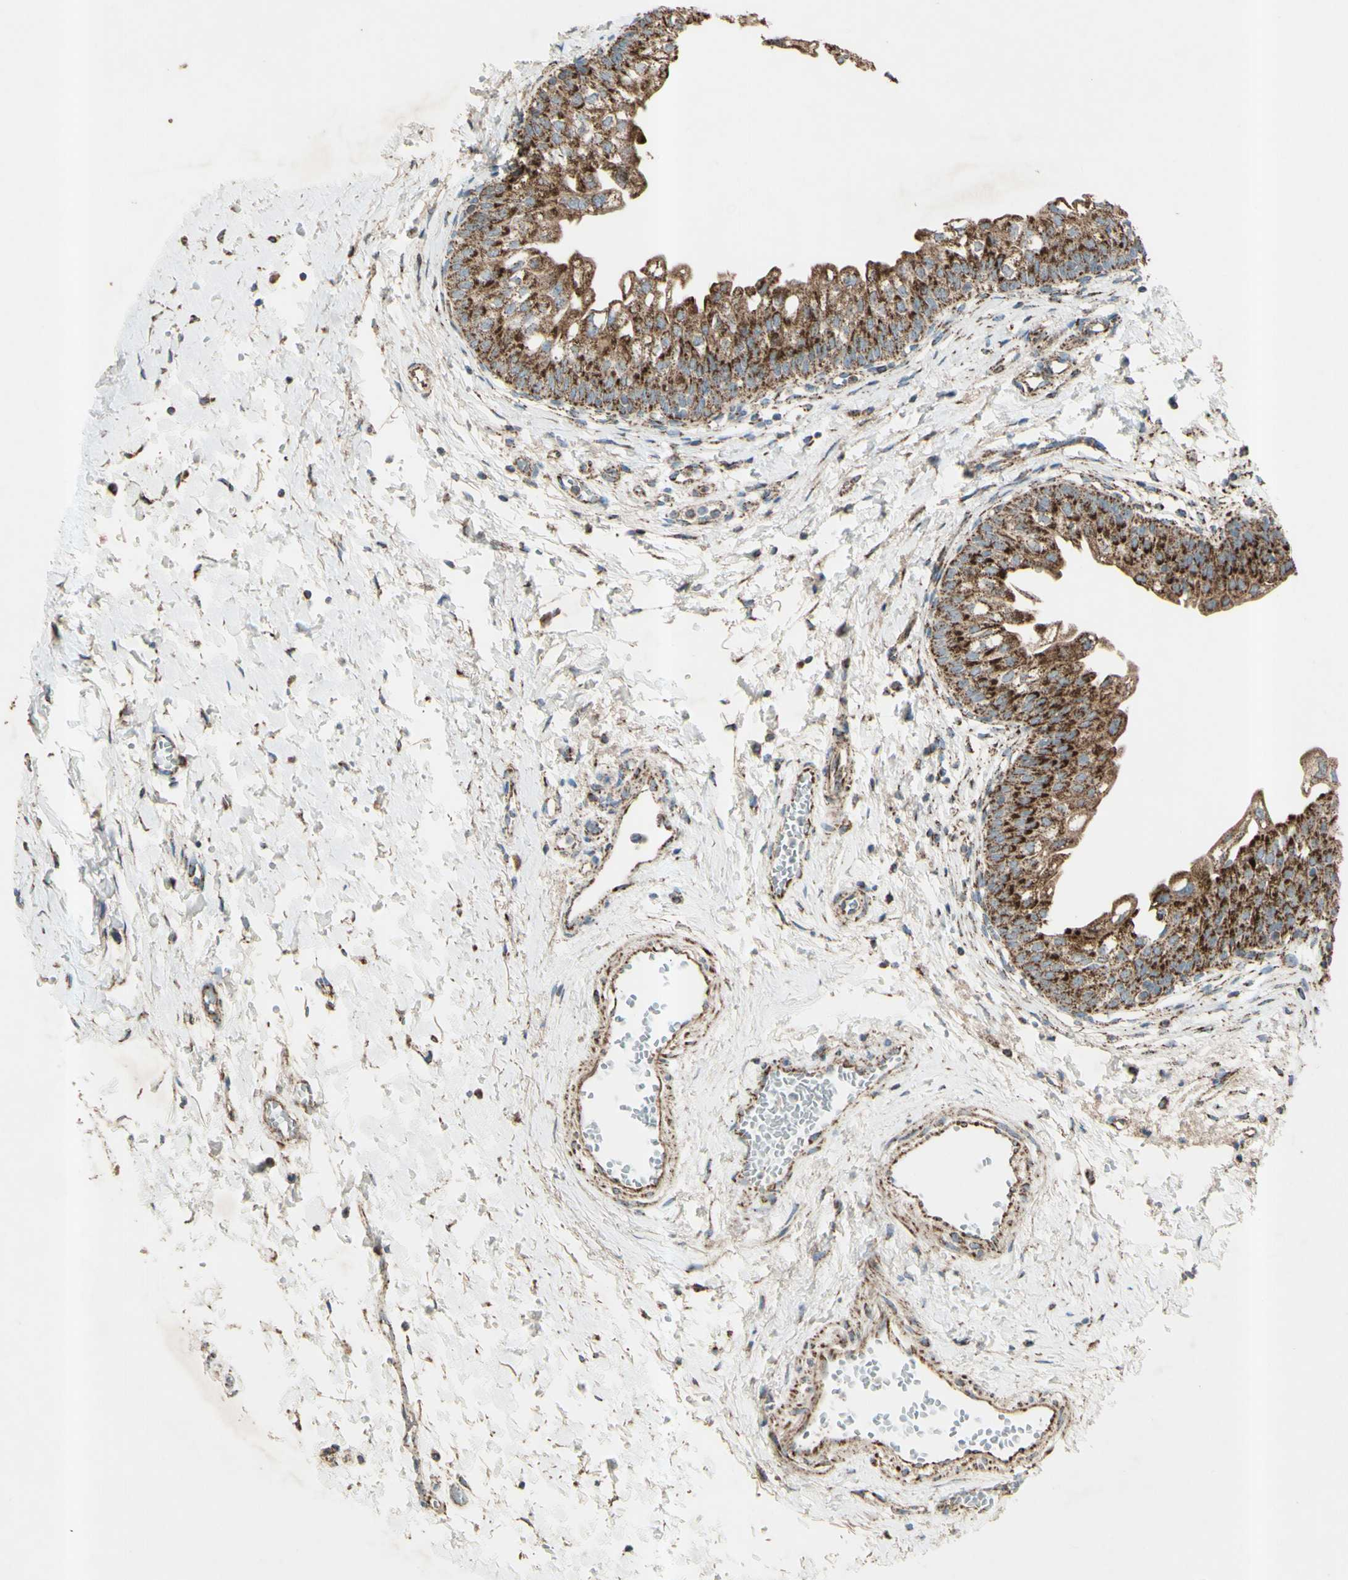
{"staining": {"intensity": "strong", "quantity": ">75%", "location": "cytoplasmic/membranous"}, "tissue": "urinary bladder", "cell_type": "Urothelial cells", "image_type": "normal", "snomed": [{"axis": "morphology", "description": "Normal tissue, NOS"}, {"axis": "topography", "description": "Urinary bladder"}], "caption": "Urothelial cells display high levels of strong cytoplasmic/membranous positivity in about >75% of cells in unremarkable urinary bladder. (DAB (3,3'-diaminobenzidine) IHC with brightfield microscopy, high magnification).", "gene": "RHOT1", "patient": {"sex": "male", "age": 55}}